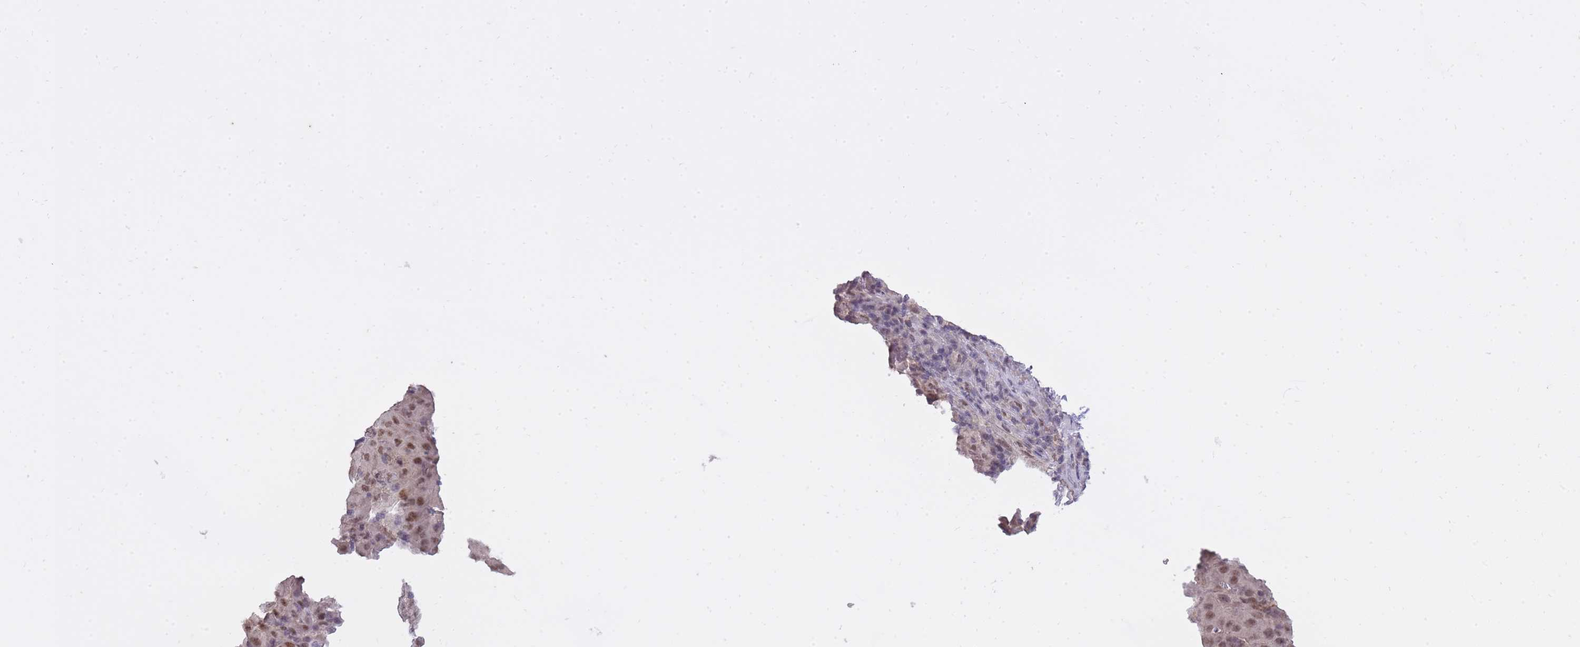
{"staining": {"intensity": "moderate", "quantity": ">75%", "location": "nuclear"}, "tissue": "pancreatic cancer", "cell_type": "Tumor cells", "image_type": "cancer", "snomed": [{"axis": "morphology", "description": "Adenocarcinoma, NOS"}, {"axis": "topography", "description": "Pancreas"}], "caption": "Pancreatic adenocarcinoma stained with a brown dye shows moderate nuclear positive staining in approximately >75% of tumor cells.", "gene": "TIGD1", "patient": {"sex": "male", "age": 63}}